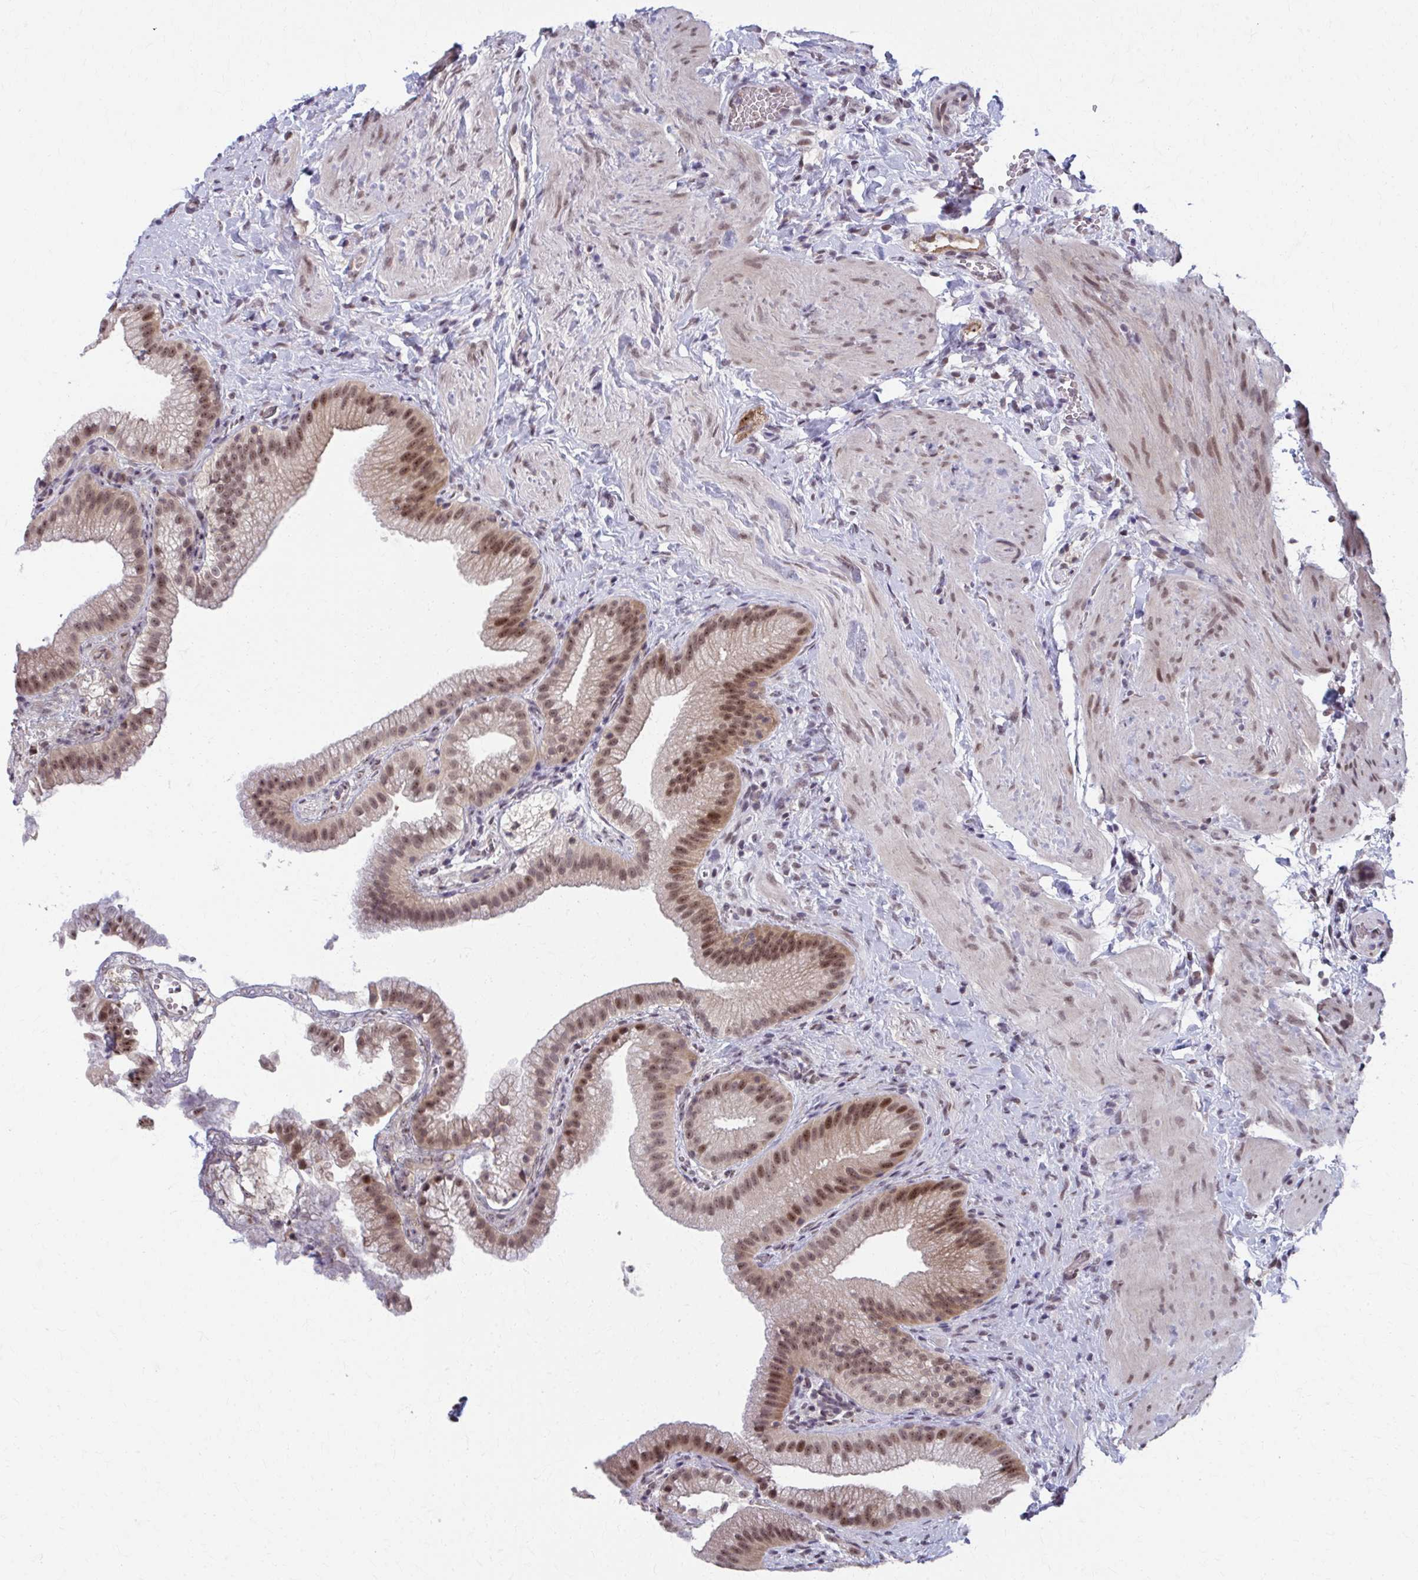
{"staining": {"intensity": "moderate", "quantity": ">75%", "location": "nuclear"}, "tissue": "gallbladder", "cell_type": "Glandular cells", "image_type": "normal", "snomed": [{"axis": "morphology", "description": "Normal tissue, NOS"}, {"axis": "topography", "description": "Gallbladder"}], "caption": "A high-resolution image shows IHC staining of benign gallbladder, which displays moderate nuclear expression in about >75% of glandular cells.", "gene": "SETBP1", "patient": {"sex": "female", "age": 63}}